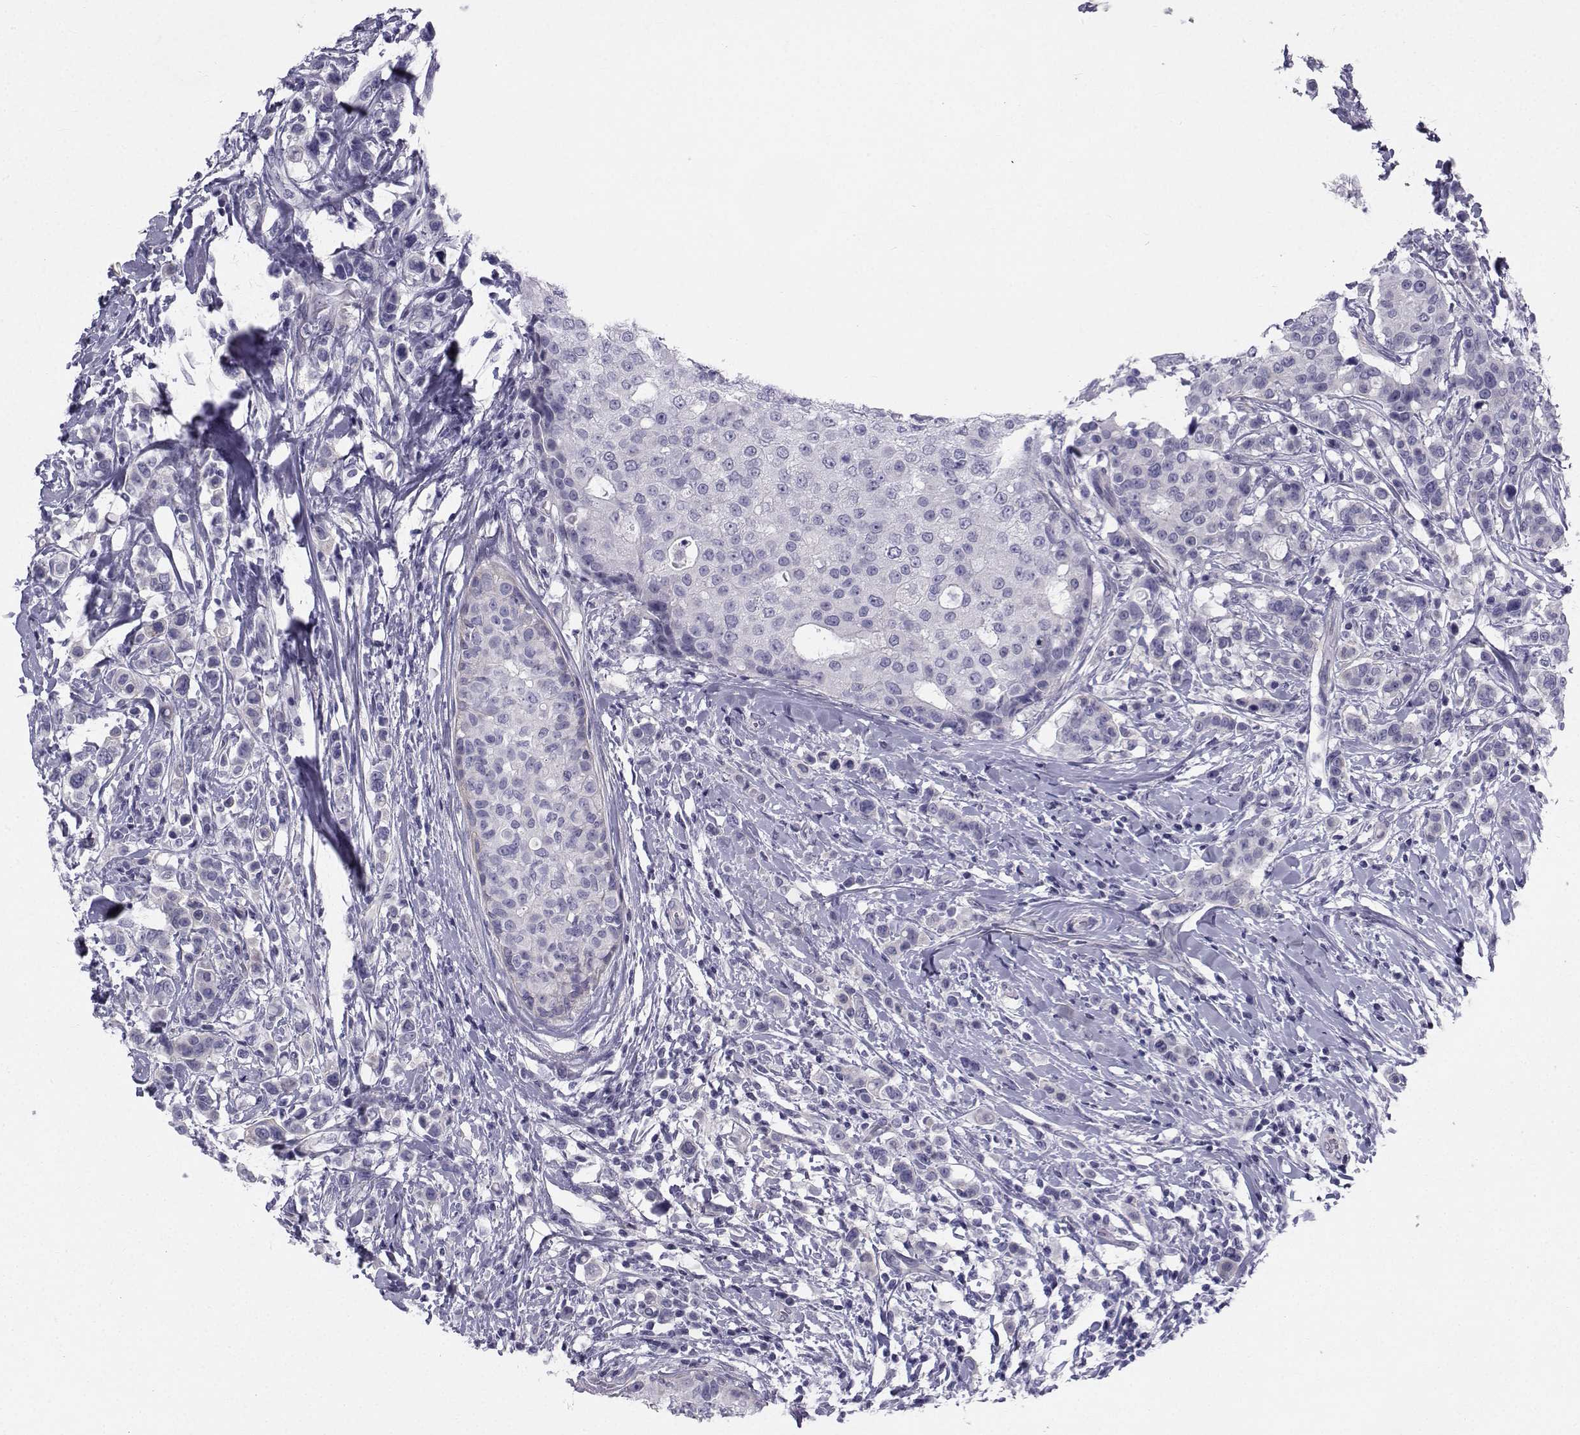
{"staining": {"intensity": "negative", "quantity": "none", "location": "none"}, "tissue": "breast cancer", "cell_type": "Tumor cells", "image_type": "cancer", "snomed": [{"axis": "morphology", "description": "Duct carcinoma"}, {"axis": "topography", "description": "Breast"}], "caption": "This histopathology image is of breast cancer stained with IHC to label a protein in brown with the nuclei are counter-stained blue. There is no positivity in tumor cells.", "gene": "SPANXD", "patient": {"sex": "female", "age": 27}}